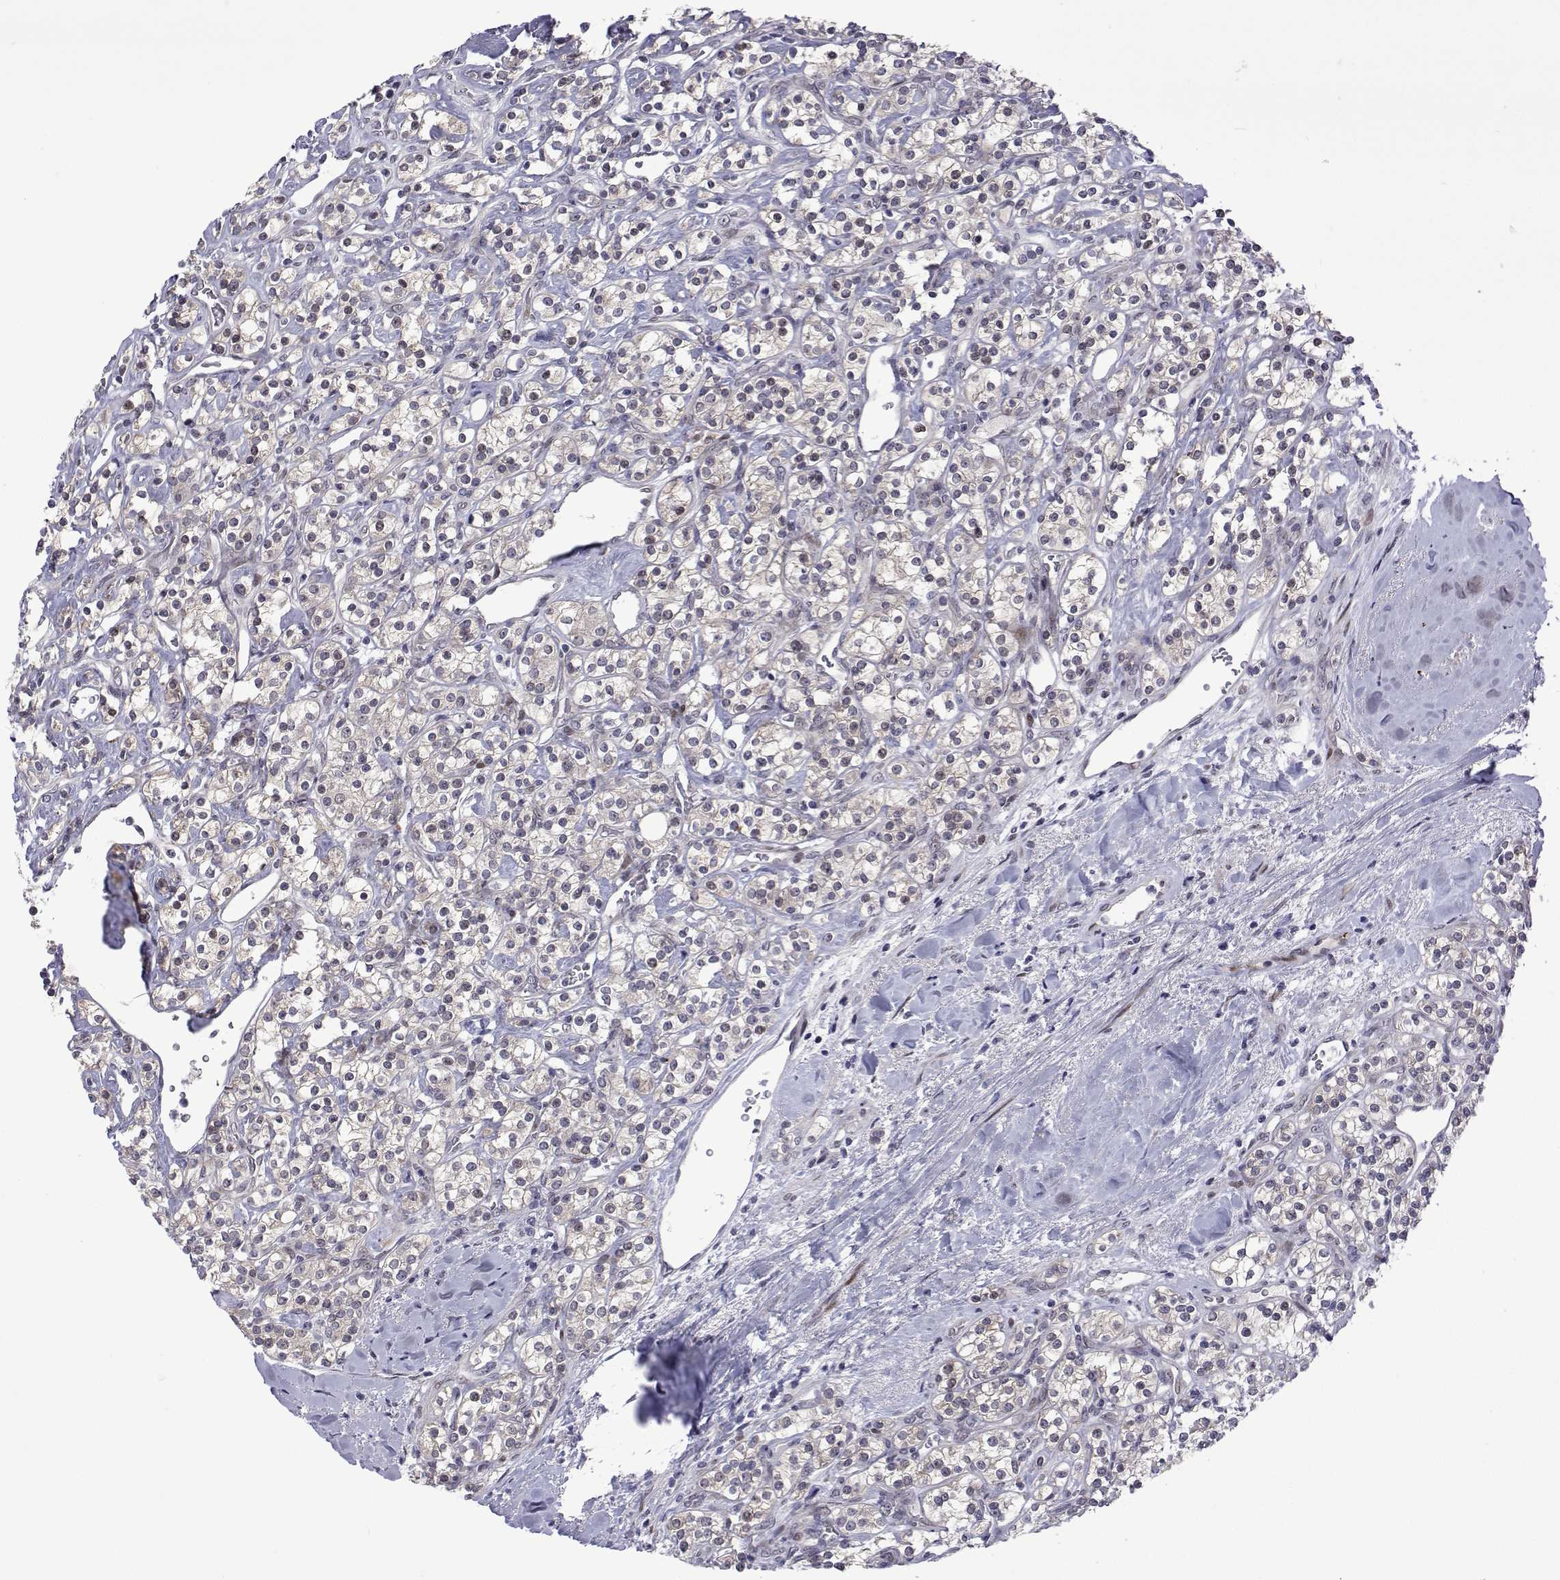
{"staining": {"intensity": "negative", "quantity": "none", "location": "none"}, "tissue": "renal cancer", "cell_type": "Tumor cells", "image_type": "cancer", "snomed": [{"axis": "morphology", "description": "Adenocarcinoma, NOS"}, {"axis": "topography", "description": "Kidney"}], "caption": "Immunohistochemical staining of adenocarcinoma (renal) shows no significant staining in tumor cells.", "gene": "EFCAB3", "patient": {"sex": "male", "age": 77}}